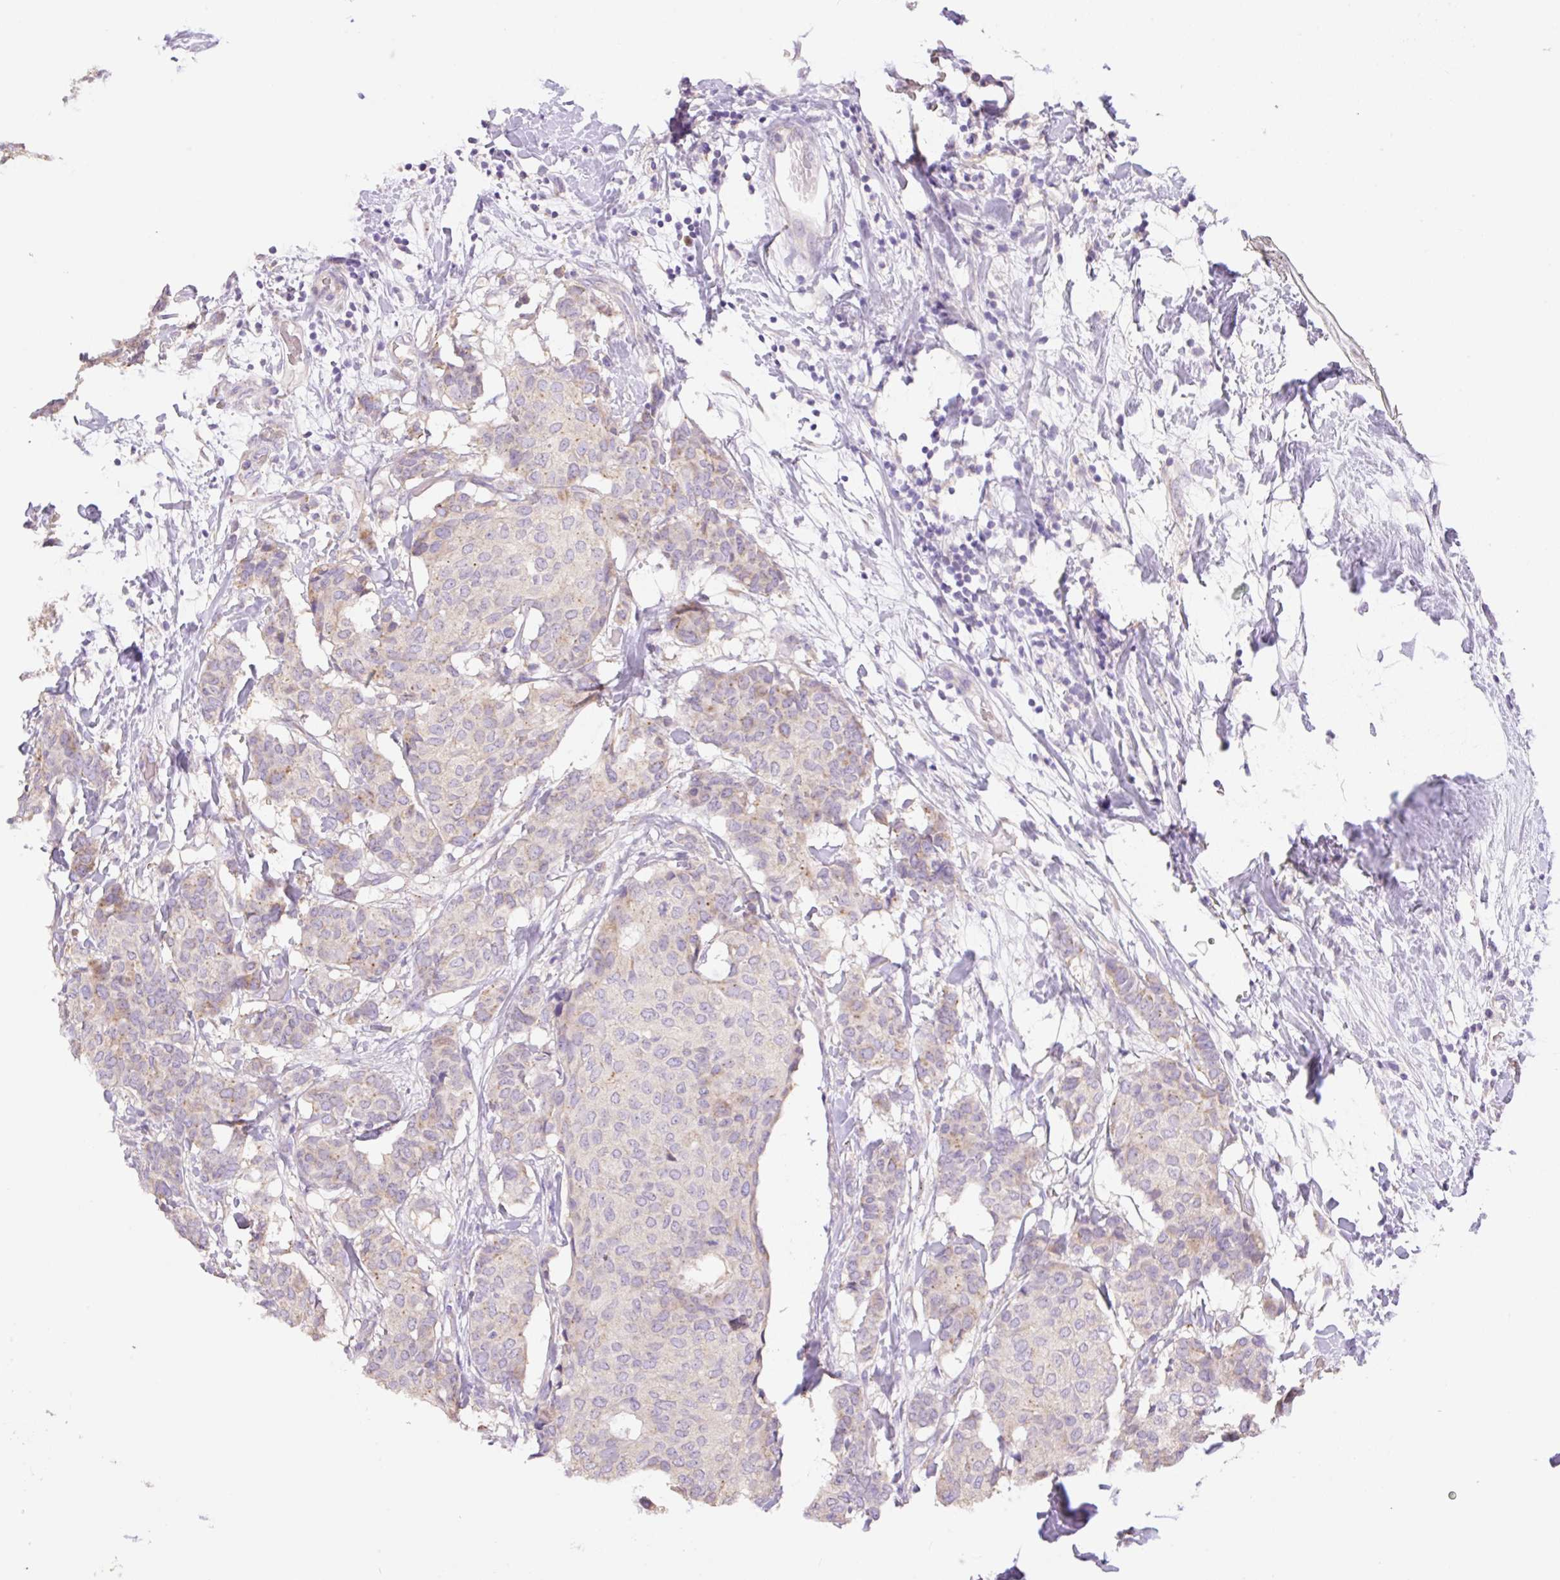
{"staining": {"intensity": "negative", "quantity": "none", "location": "none"}, "tissue": "breast cancer", "cell_type": "Tumor cells", "image_type": "cancer", "snomed": [{"axis": "morphology", "description": "Duct carcinoma"}, {"axis": "topography", "description": "Breast"}], "caption": "Micrograph shows no protein positivity in tumor cells of breast cancer tissue.", "gene": "COPZ2", "patient": {"sex": "female", "age": 75}}